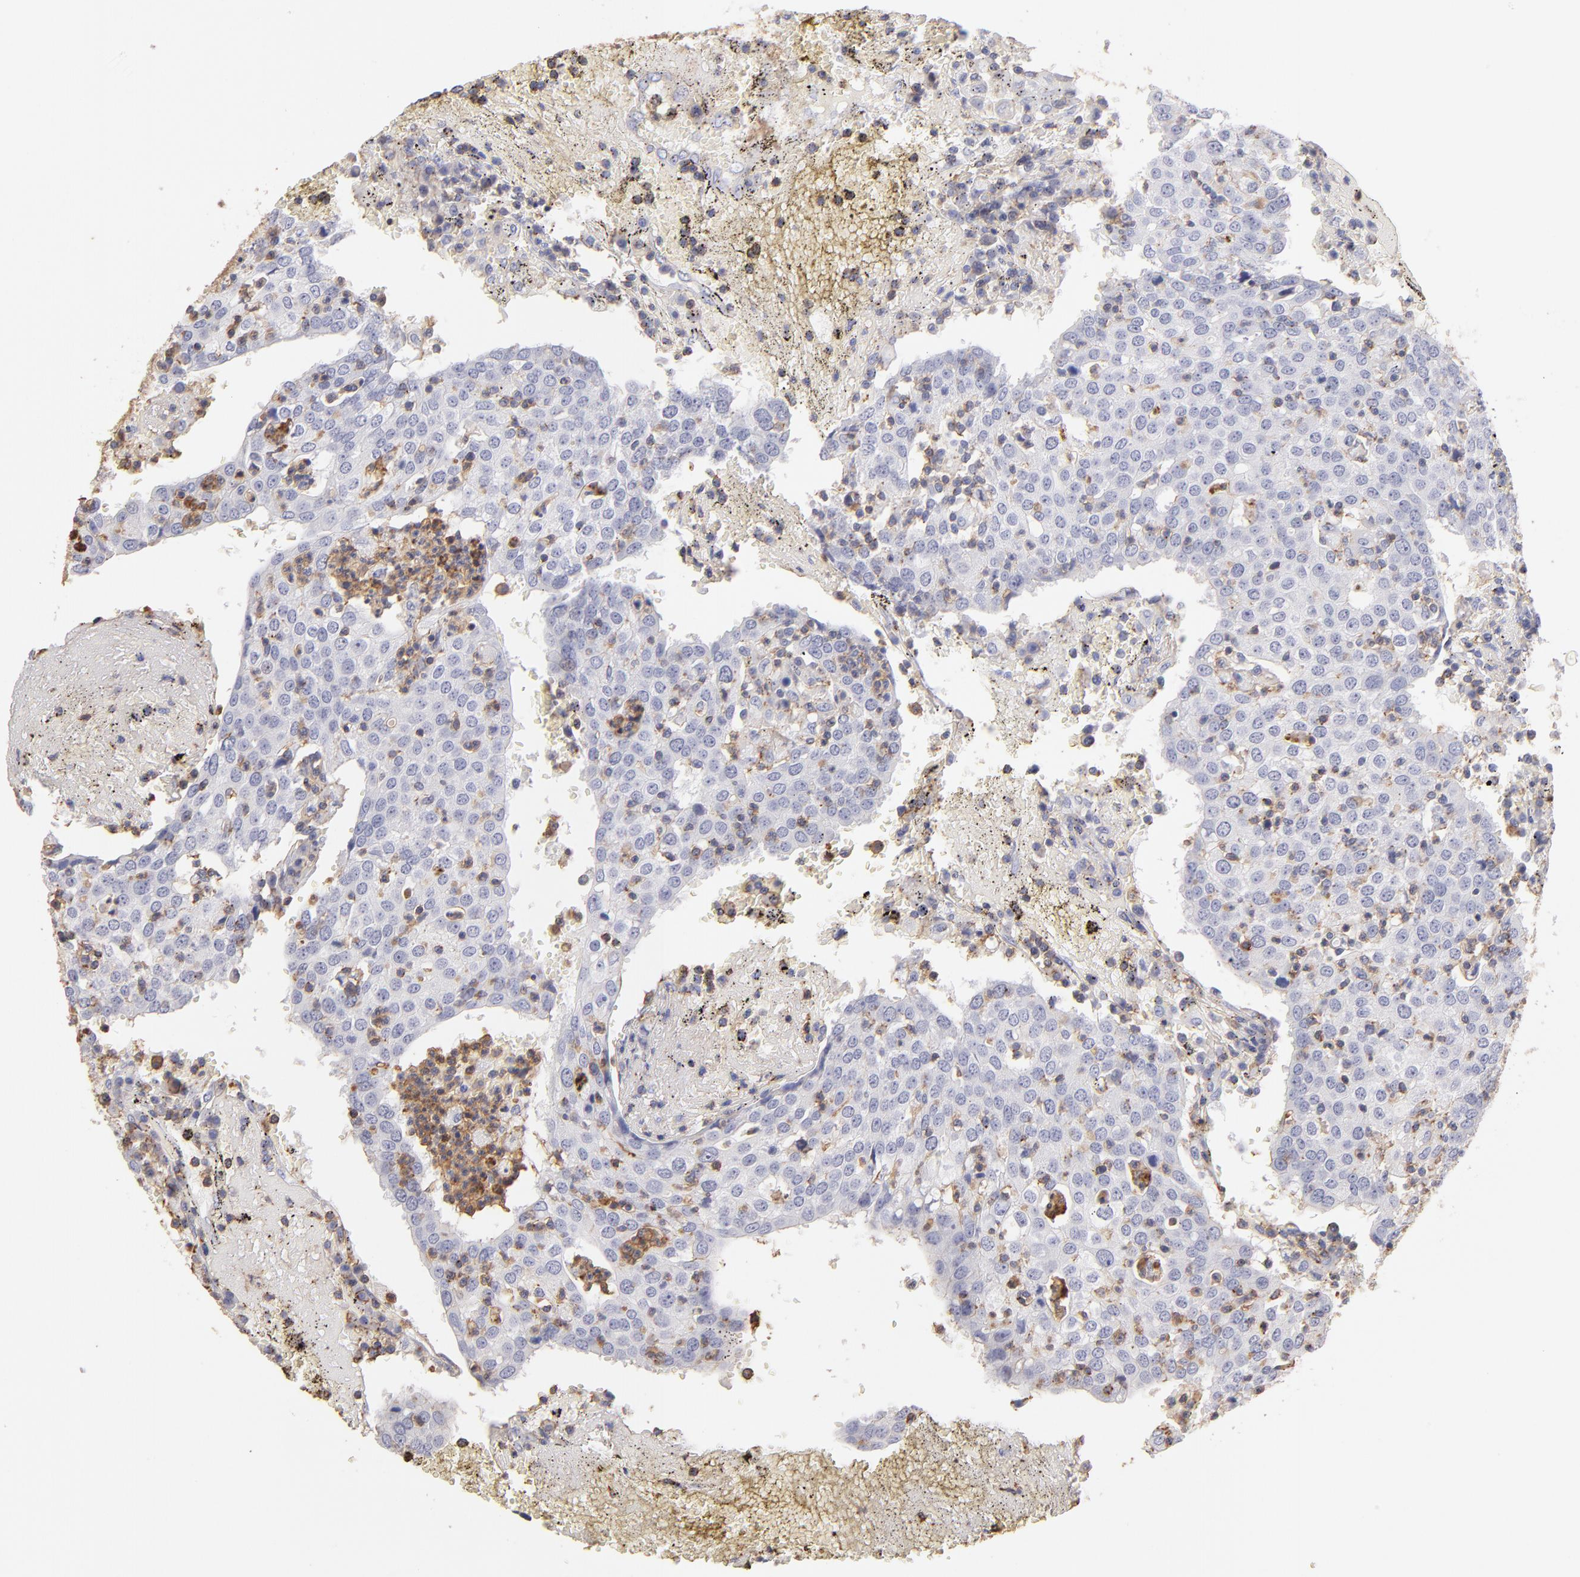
{"staining": {"intensity": "negative", "quantity": "none", "location": "none"}, "tissue": "head and neck cancer", "cell_type": "Tumor cells", "image_type": "cancer", "snomed": [{"axis": "morphology", "description": "Adenocarcinoma, NOS"}, {"axis": "topography", "description": "Salivary gland"}, {"axis": "topography", "description": "Head-Neck"}], "caption": "This is an IHC histopathology image of head and neck cancer. There is no positivity in tumor cells.", "gene": "ABCB1", "patient": {"sex": "female", "age": 65}}